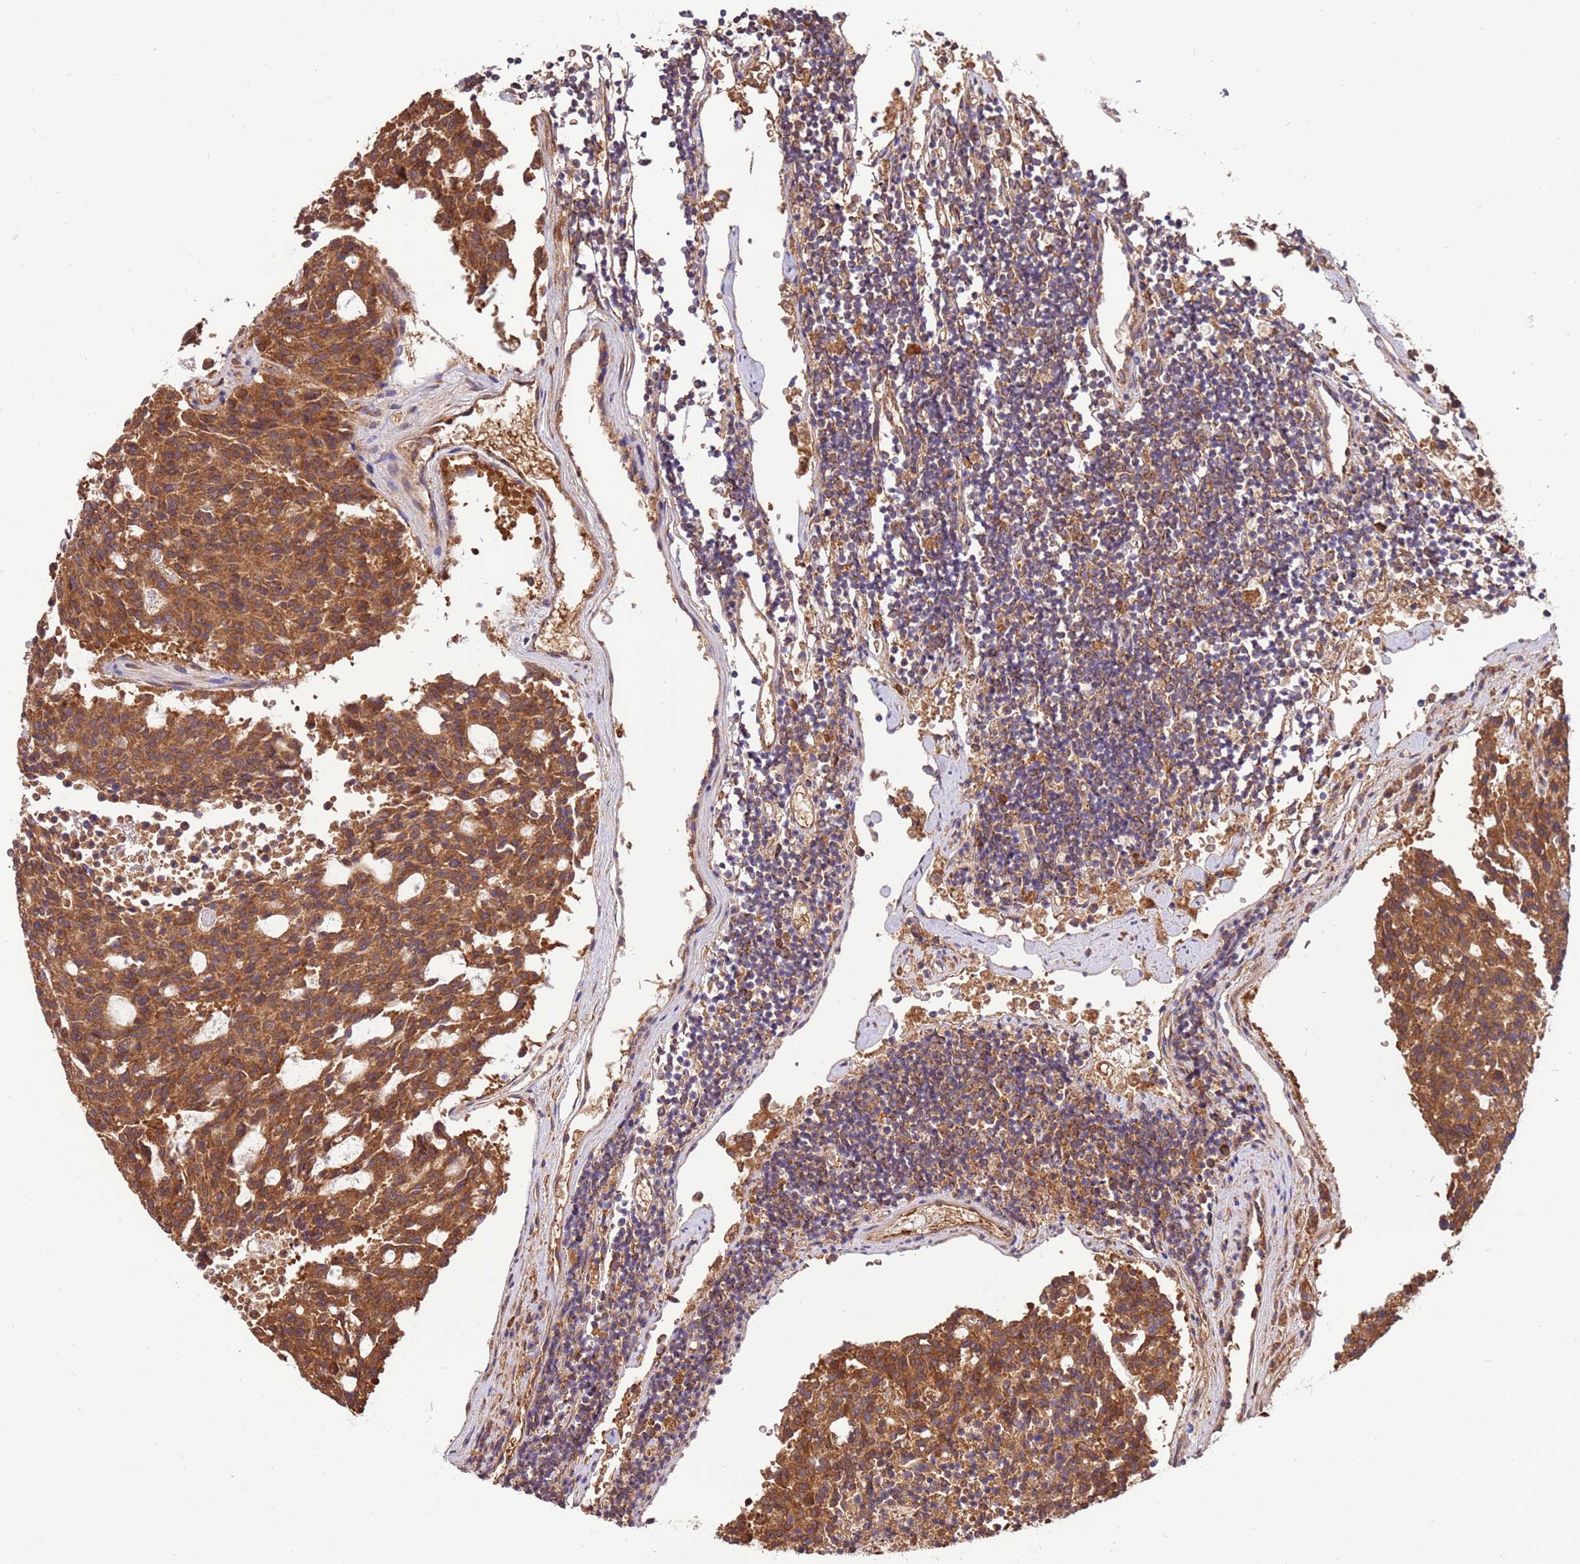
{"staining": {"intensity": "moderate", "quantity": ">75%", "location": "cytoplasmic/membranous"}, "tissue": "carcinoid", "cell_type": "Tumor cells", "image_type": "cancer", "snomed": [{"axis": "morphology", "description": "Carcinoid, malignant, NOS"}, {"axis": "topography", "description": "Pancreas"}], "caption": "This image exhibits IHC staining of human malignant carcinoid, with medium moderate cytoplasmic/membranous positivity in about >75% of tumor cells.", "gene": "SLC44A5", "patient": {"sex": "female", "age": 54}}